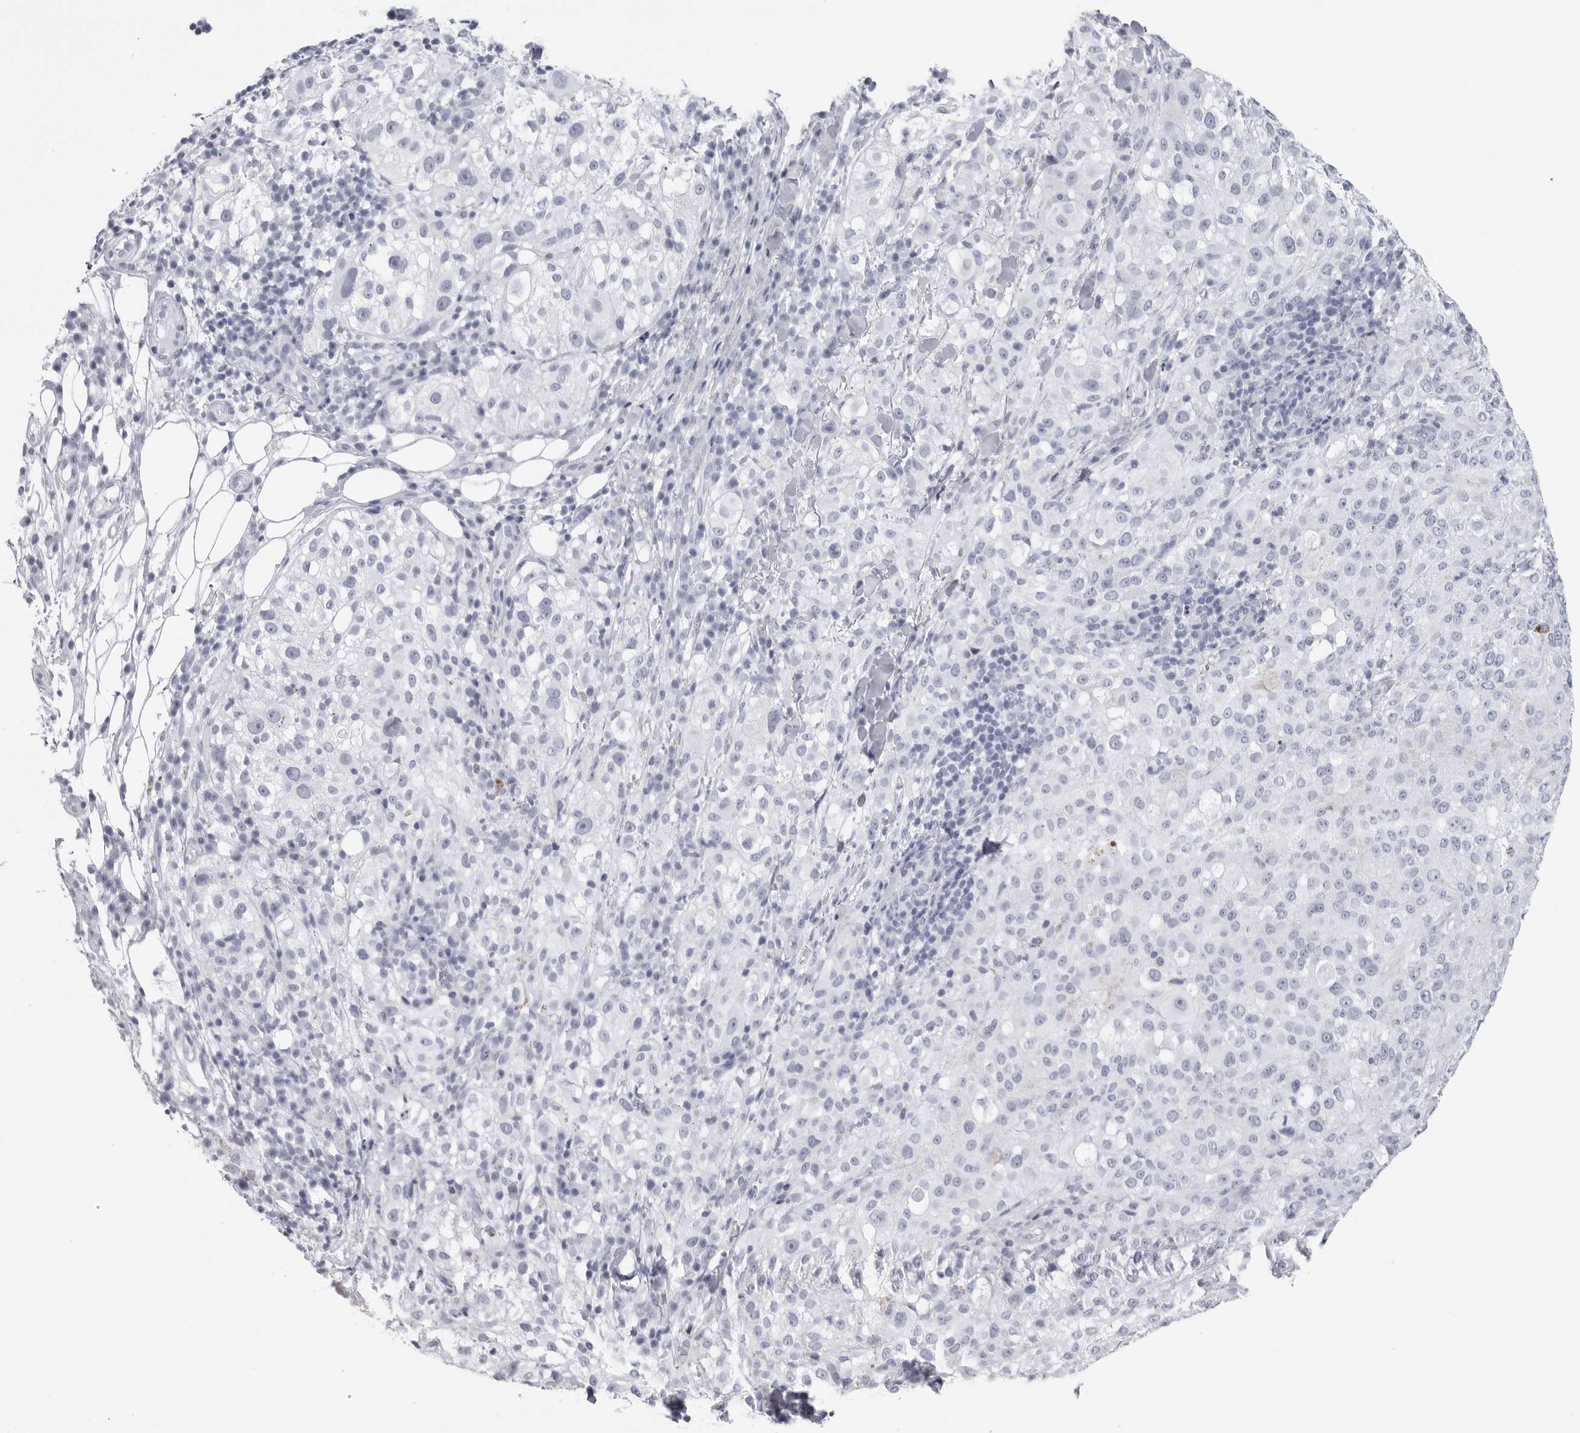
{"staining": {"intensity": "negative", "quantity": "none", "location": "none"}, "tissue": "melanoma", "cell_type": "Tumor cells", "image_type": "cancer", "snomed": [{"axis": "morphology", "description": "Necrosis, NOS"}, {"axis": "morphology", "description": "Malignant melanoma, NOS"}, {"axis": "topography", "description": "Skin"}], "caption": "The immunohistochemistry (IHC) photomicrograph has no significant expression in tumor cells of malignant melanoma tissue. (DAB IHC, high magnification).", "gene": "CST2", "patient": {"sex": "female", "age": 87}}